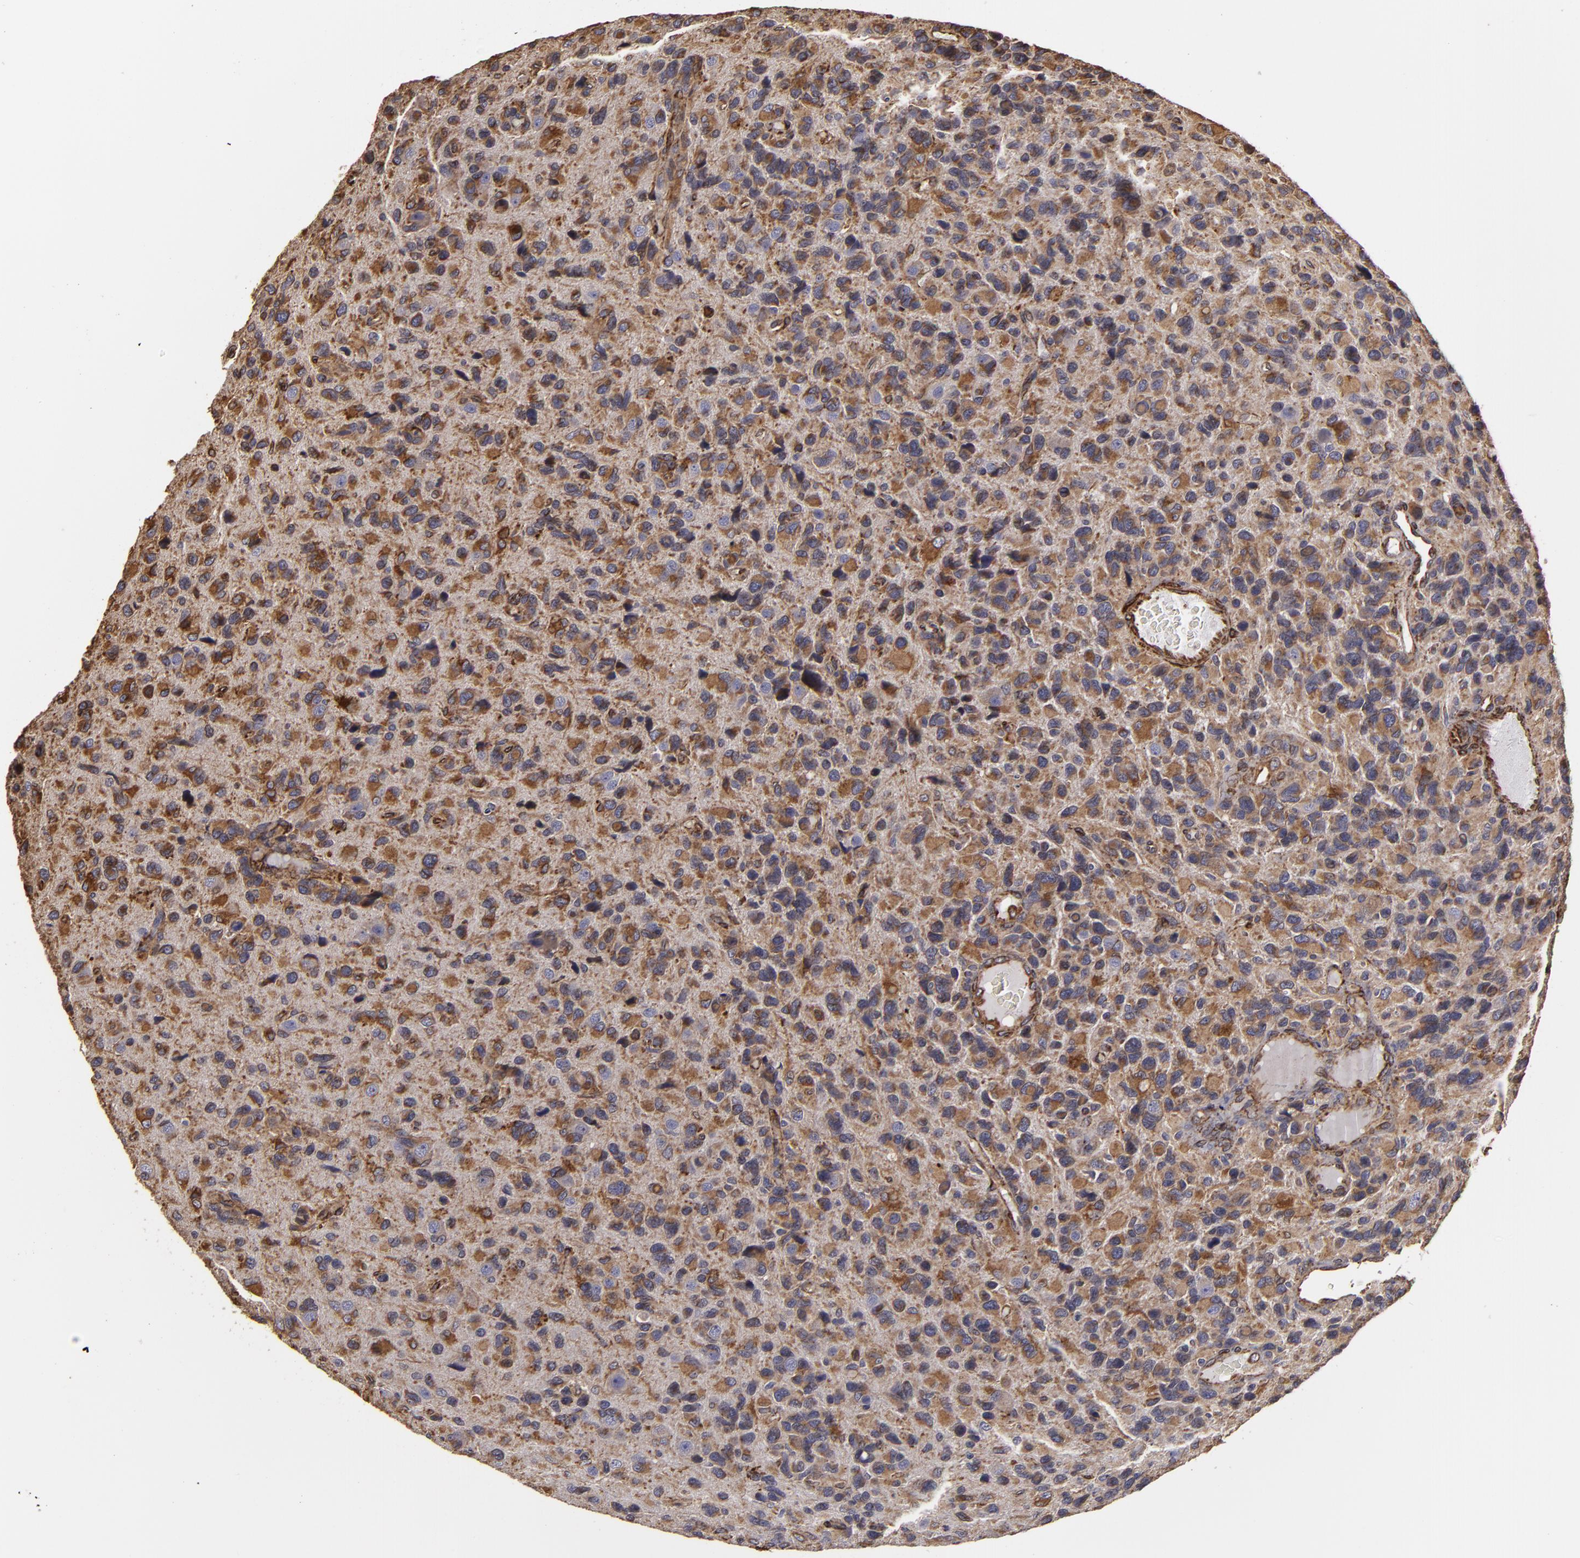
{"staining": {"intensity": "moderate", "quantity": ">75%", "location": "cytoplasmic/membranous"}, "tissue": "glioma", "cell_type": "Tumor cells", "image_type": "cancer", "snomed": [{"axis": "morphology", "description": "Glioma, malignant, High grade"}, {"axis": "topography", "description": "Brain"}], "caption": "Protein analysis of glioma tissue exhibits moderate cytoplasmic/membranous expression in about >75% of tumor cells.", "gene": "CYB5R3", "patient": {"sex": "male", "age": 77}}